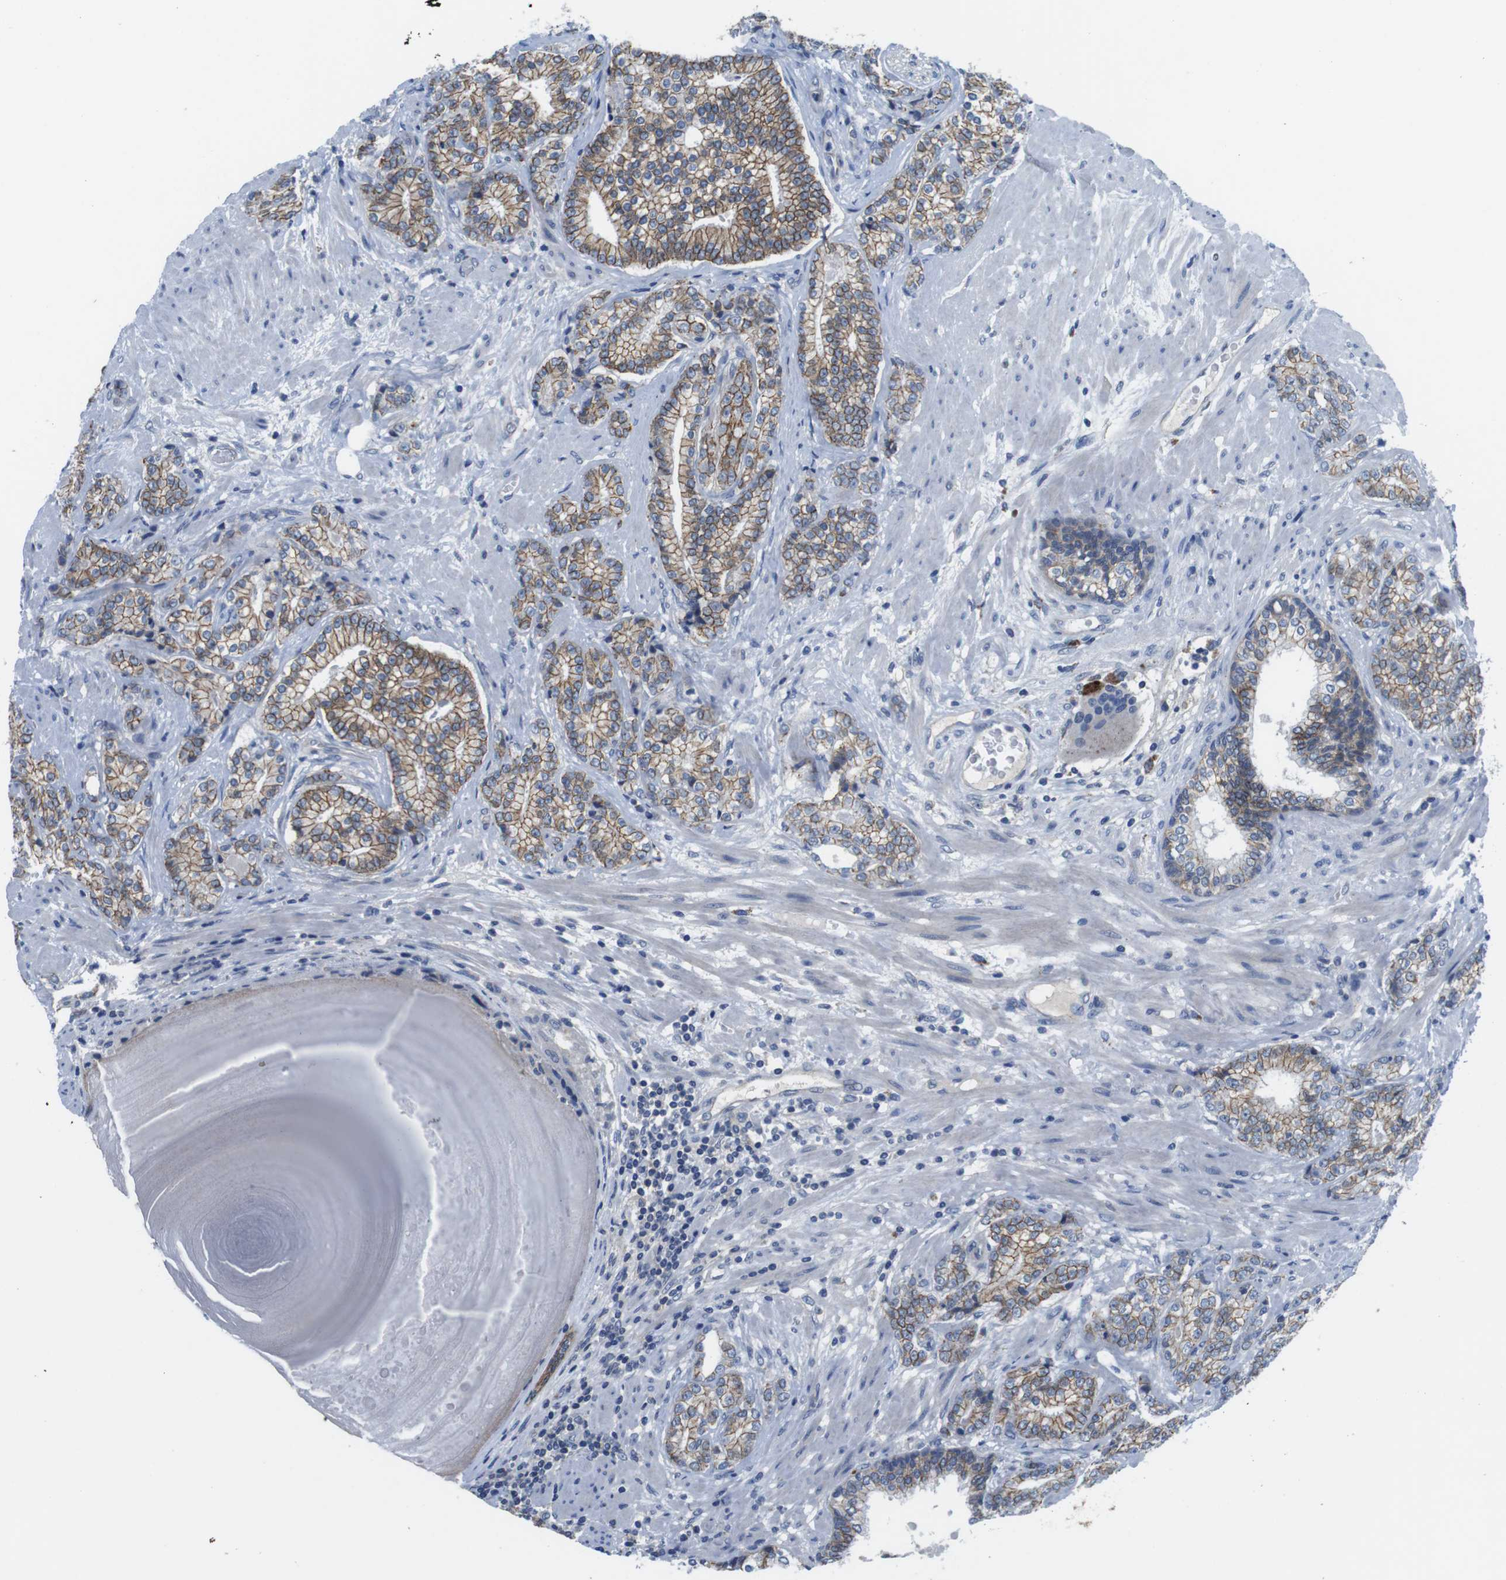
{"staining": {"intensity": "moderate", "quantity": ">75%", "location": "cytoplasmic/membranous"}, "tissue": "prostate cancer", "cell_type": "Tumor cells", "image_type": "cancer", "snomed": [{"axis": "morphology", "description": "Adenocarcinoma, High grade"}, {"axis": "topography", "description": "Prostate"}], "caption": "Protein staining demonstrates moderate cytoplasmic/membranous expression in about >75% of tumor cells in prostate adenocarcinoma (high-grade). (brown staining indicates protein expression, while blue staining denotes nuclei).", "gene": "SCRIB", "patient": {"sex": "male", "age": 61}}